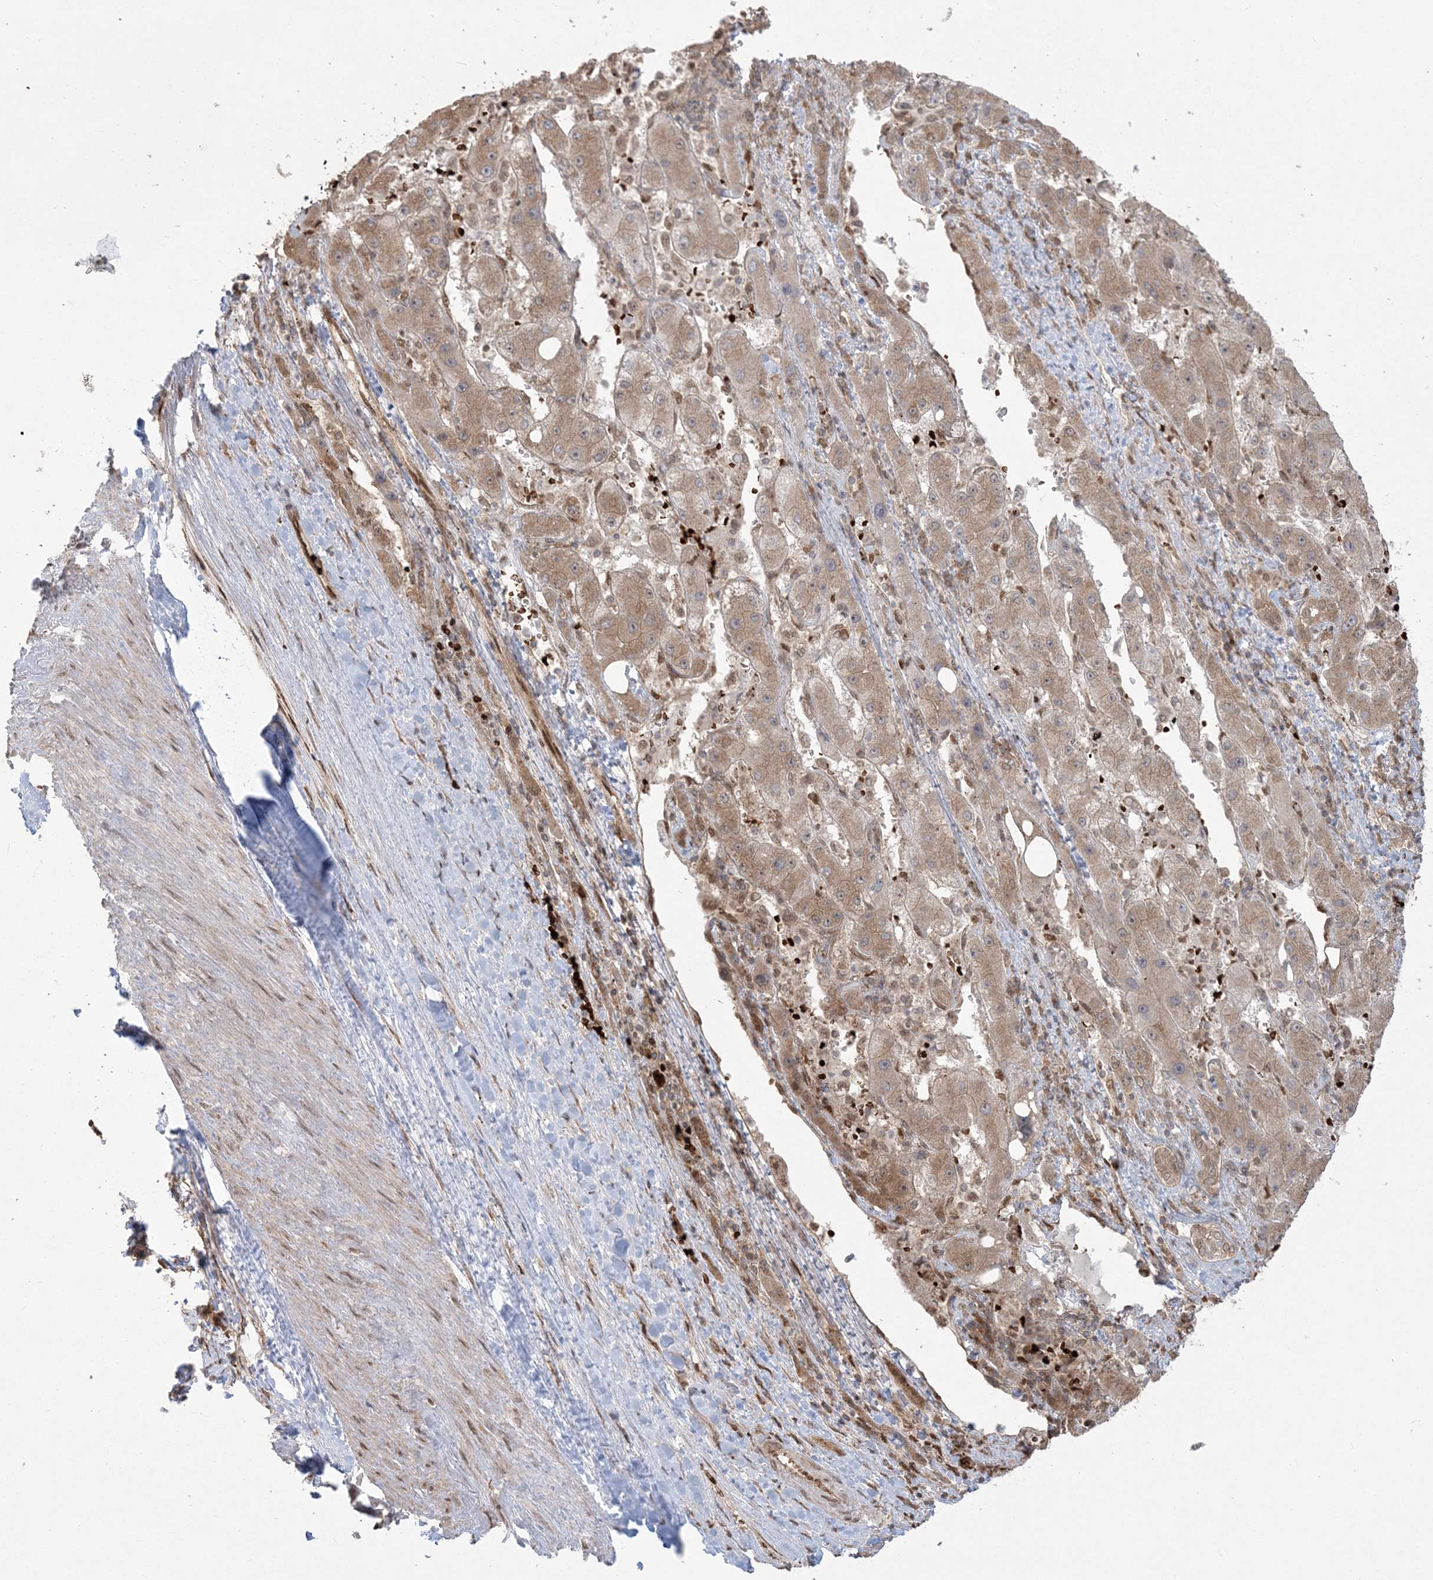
{"staining": {"intensity": "moderate", "quantity": ">75%", "location": "cytoplasmic/membranous"}, "tissue": "liver cancer", "cell_type": "Tumor cells", "image_type": "cancer", "snomed": [{"axis": "morphology", "description": "Carcinoma, Hepatocellular, NOS"}, {"axis": "topography", "description": "Liver"}], "caption": "Immunohistochemical staining of human liver cancer exhibits medium levels of moderate cytoplasmic/membranous protein expression in about >75% of tumor cells.", "gene": "ABCF3", "patient": {"sex": "female", "age": 73}}